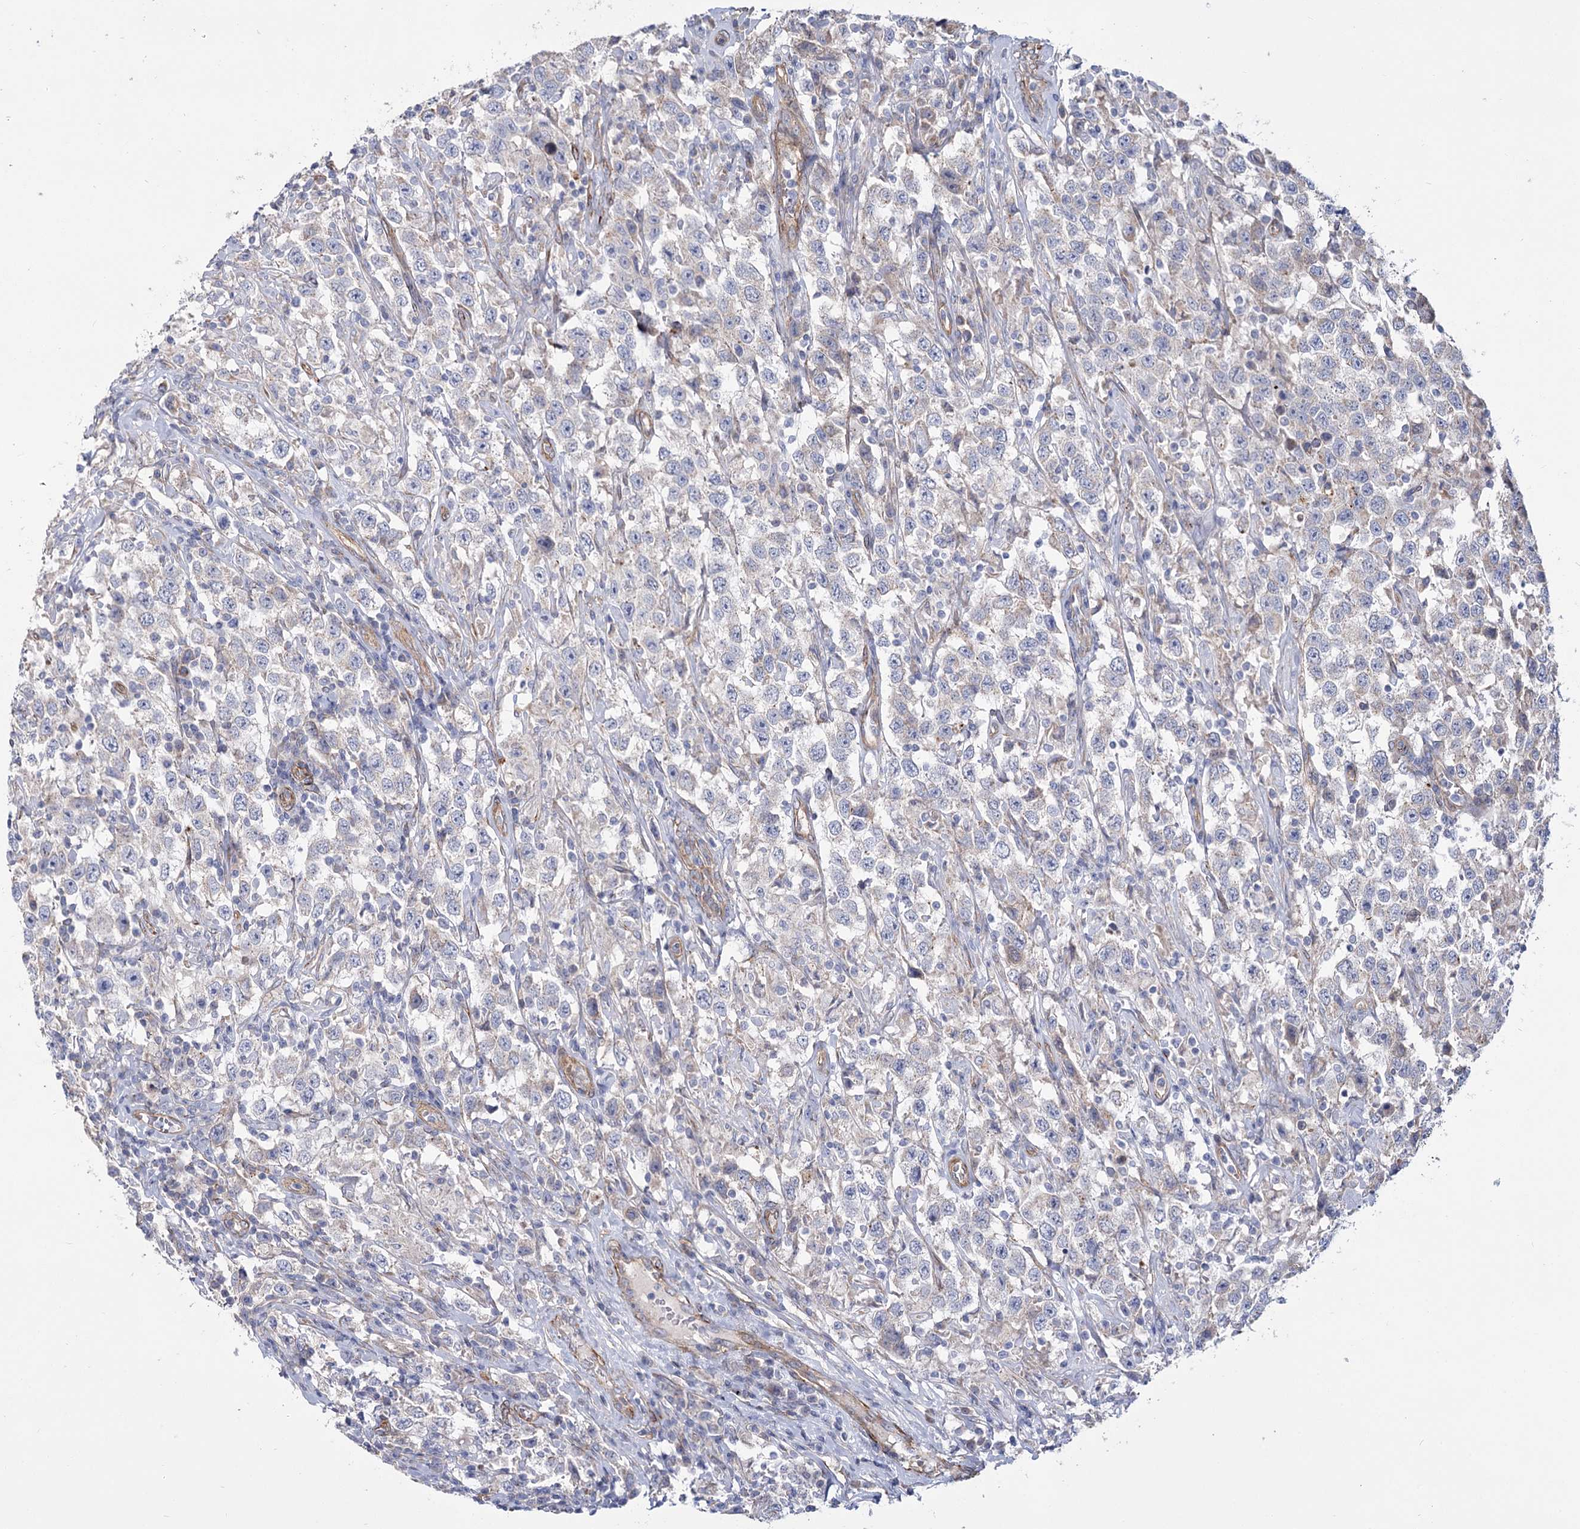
{"staining": {"intensity": "negative", "quantity": "none", "location": "none"}, "tissue": "testis cancer", "cell_type": "Tumor cells", "image_type": "cancer", "snomed": [{"axis": "morphology", "description": "Seminoma, NOS"}, {"axis": "topography", "description": "Testis"}], "caption": "The image displays no significant expression in tumor cells of testis seminoma. (IHC, brightfield microscopy, high magnification).", "gene": "TMEM164", "patient": {"sex": "male", "age": 41}}